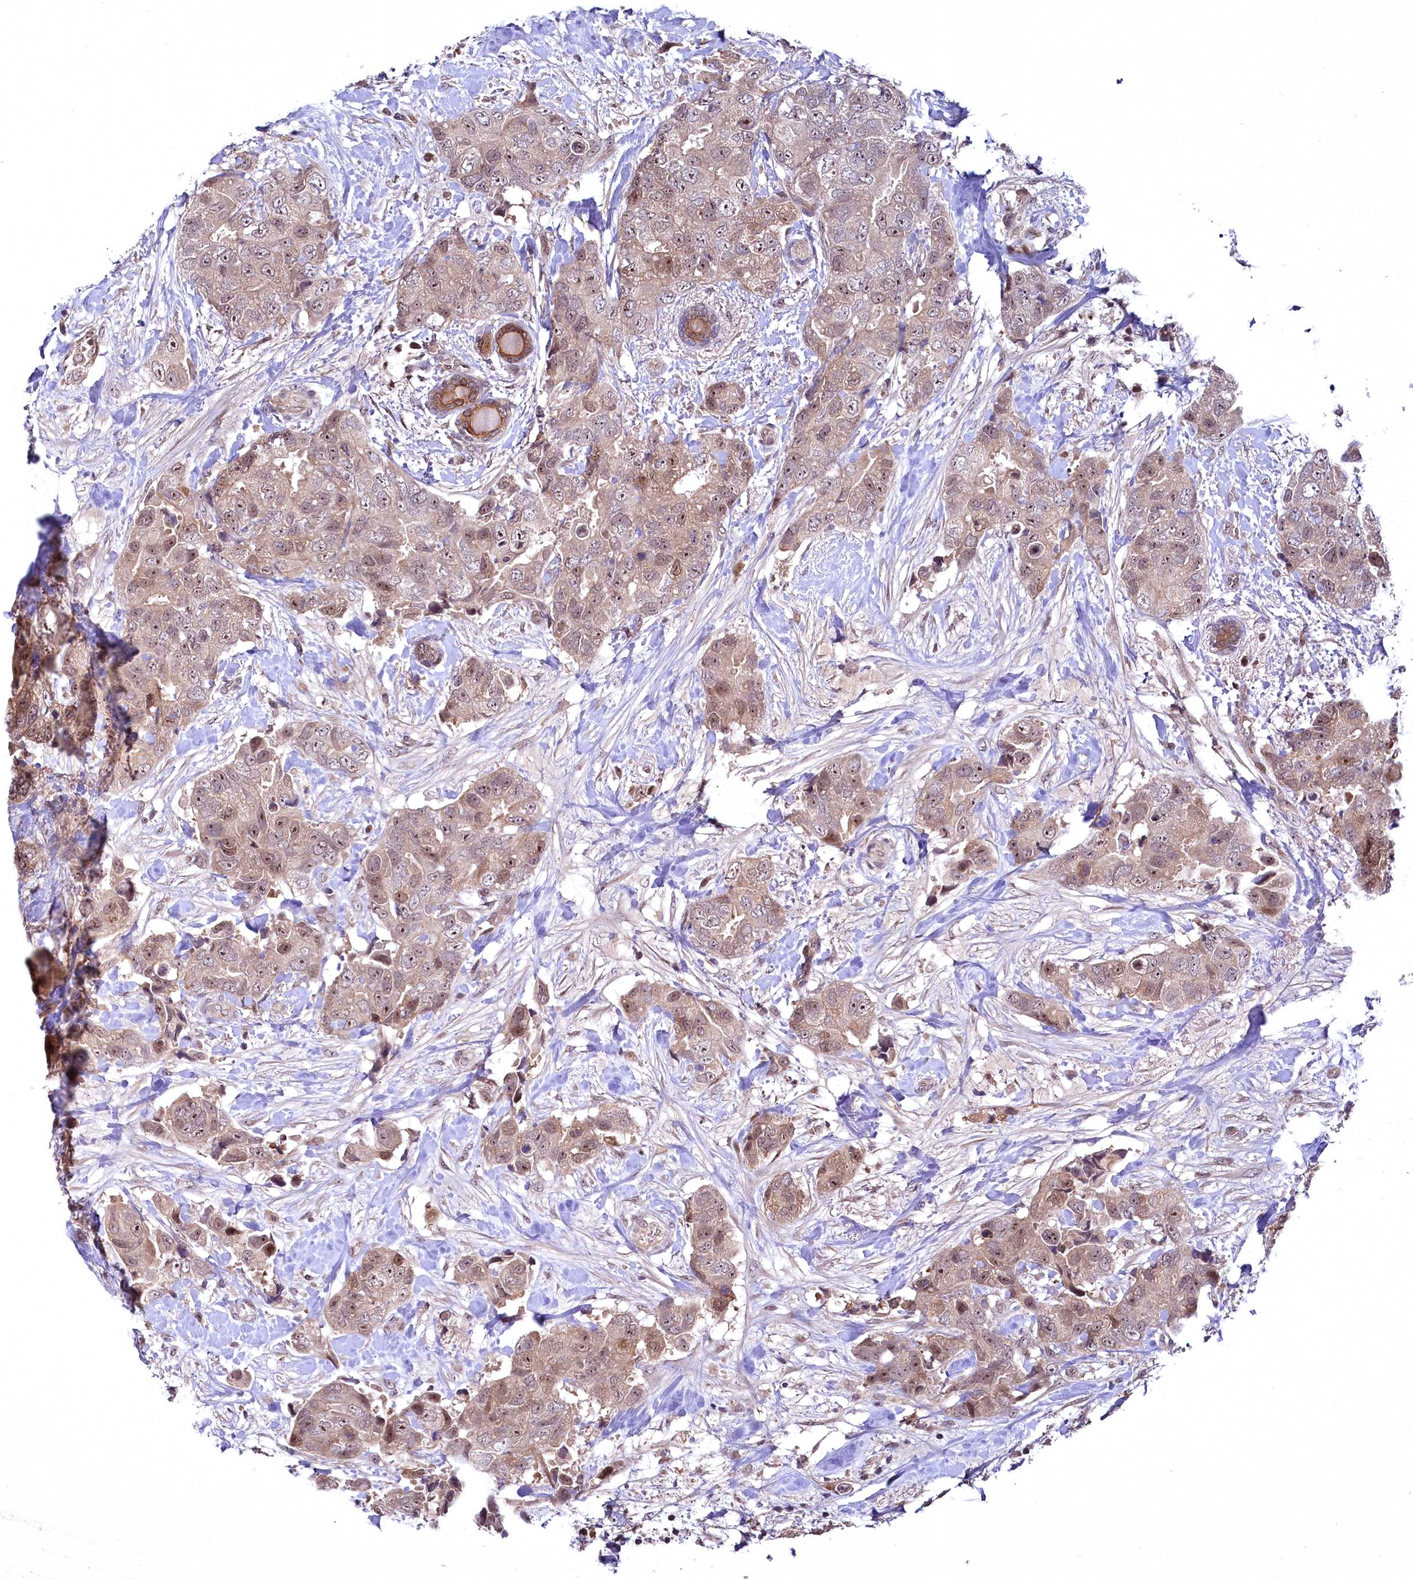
{"staining": {"intensity": "weak", "quantity": ">75%", "location": "cytoplasmic/membranous,nuclear"}, "tissue": "breast cancer", "cell_type": "Tumor cells", "image_type": "cancer", "snomed": [{"axis": "morphology", "description": "Duct carcinoma"}, {"axis": "topography", "description": "Breast"}], "caption": "Immunohistochemistry (IHC) histopathology image of neoplastic tissue: human breast cancer (intraductal carcinoma) stained using IHC displays low levels of weak protein expression localized specifically in the cytoplasmic/membranous and nuclear of tumor cells, appearing as a cytoplasmic/membranous and nuclear brown color.", "gene": "N4BP2L1", "patient": {"sex": "female", "age": 62}}